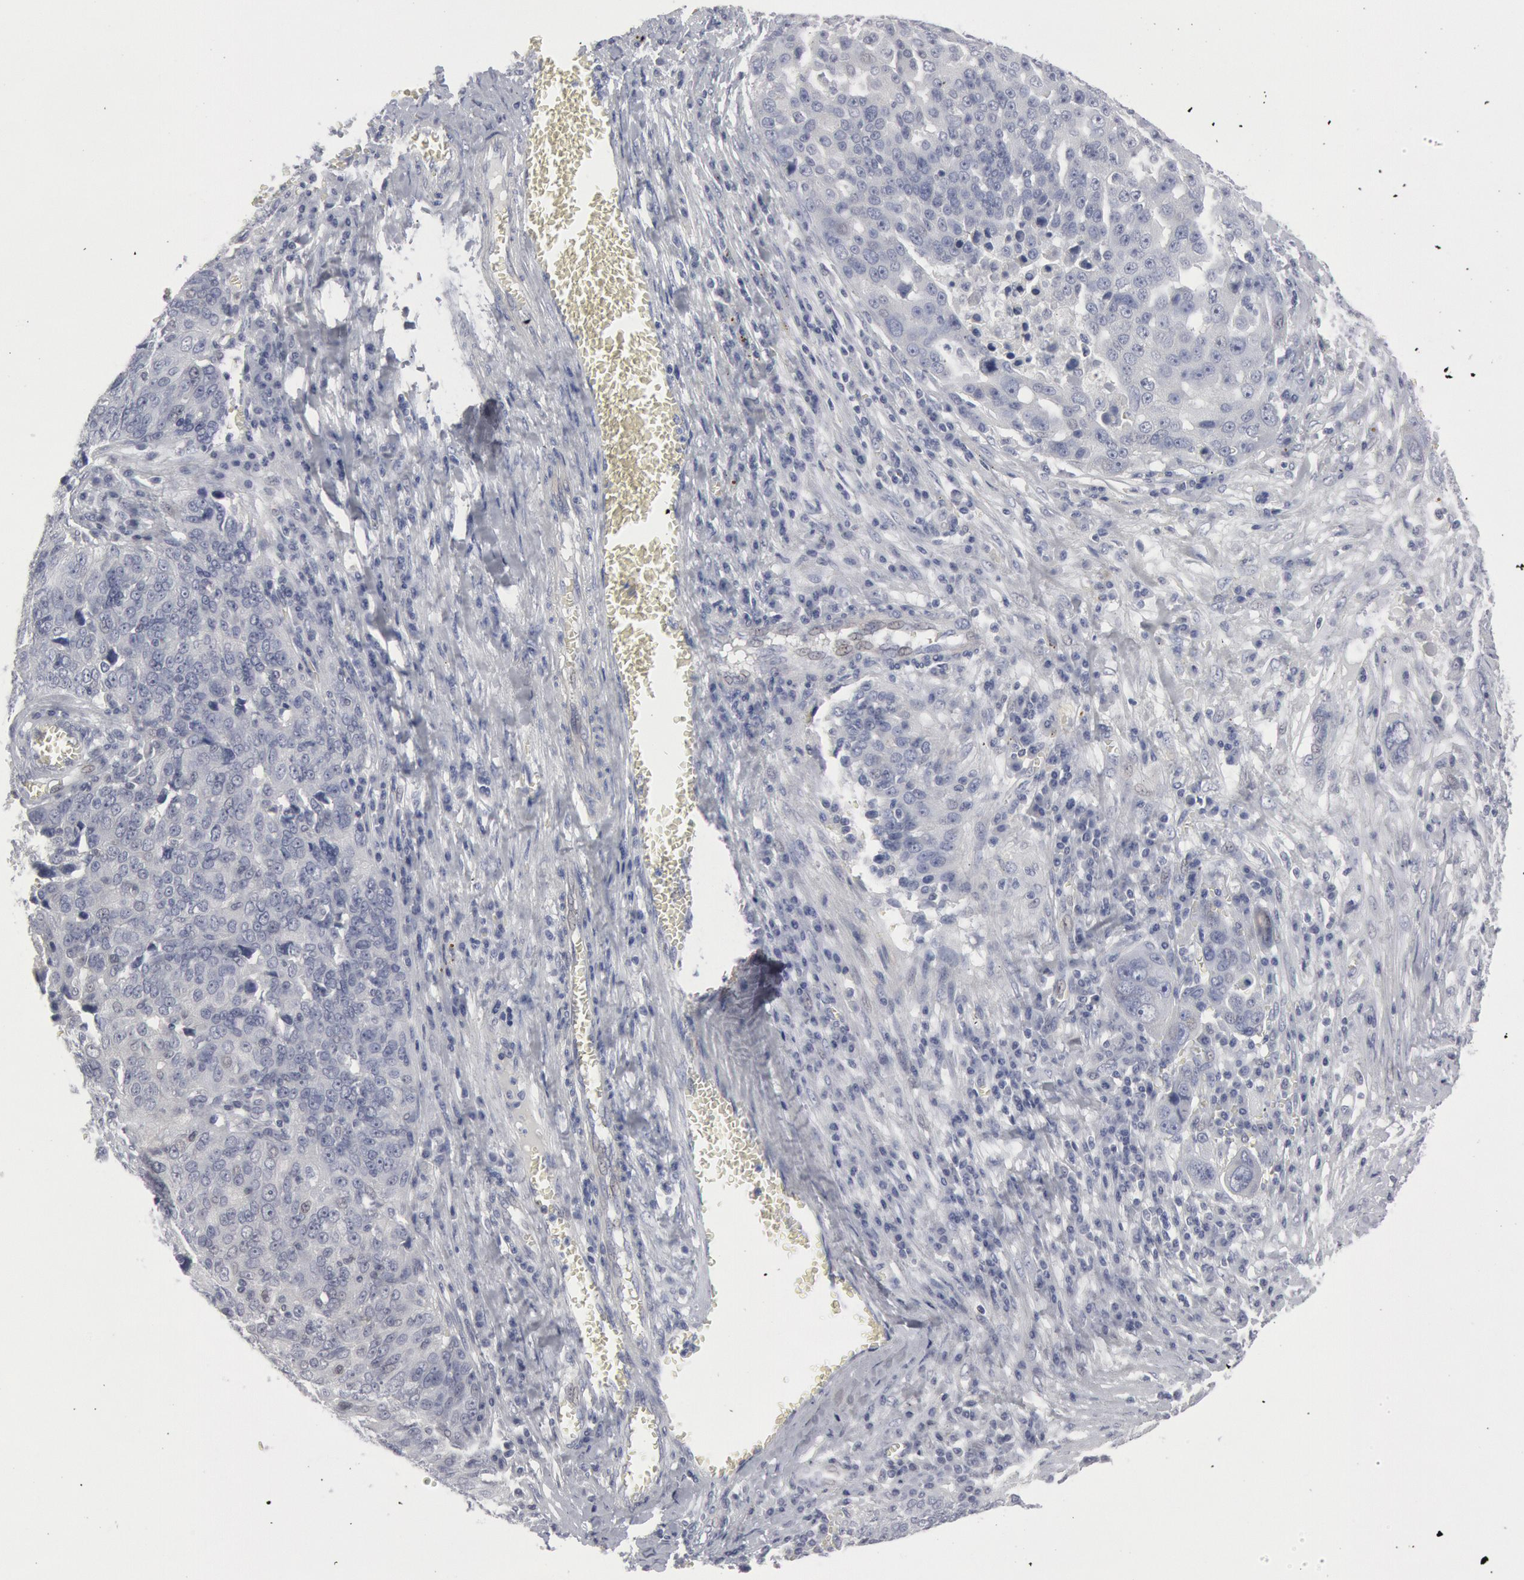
{"staining": {"intensity": "weak", "quantity": "<25%", "location": "cytoplasmic/membranous"}, "tissue": "ovarian cancer", "cell_type": "Tumor cells", "image_type": "cancer", "snomed": [{"axis": "morphology", "description": "Carcinoma, endometroid"}, {"axis": "topography", "description": "Ovary"}], "caption": "High power microscopy histopathology image of an IHC micrograph of endometroid carcinoma (ovarian), revealing no significant expression in tumor cells. The staining is performed using DAB brown chromogen with nuclei counter-stained in using hematoxylin.", "gene": "DMC1", "patient": {"sex": "female", "age": 75}}